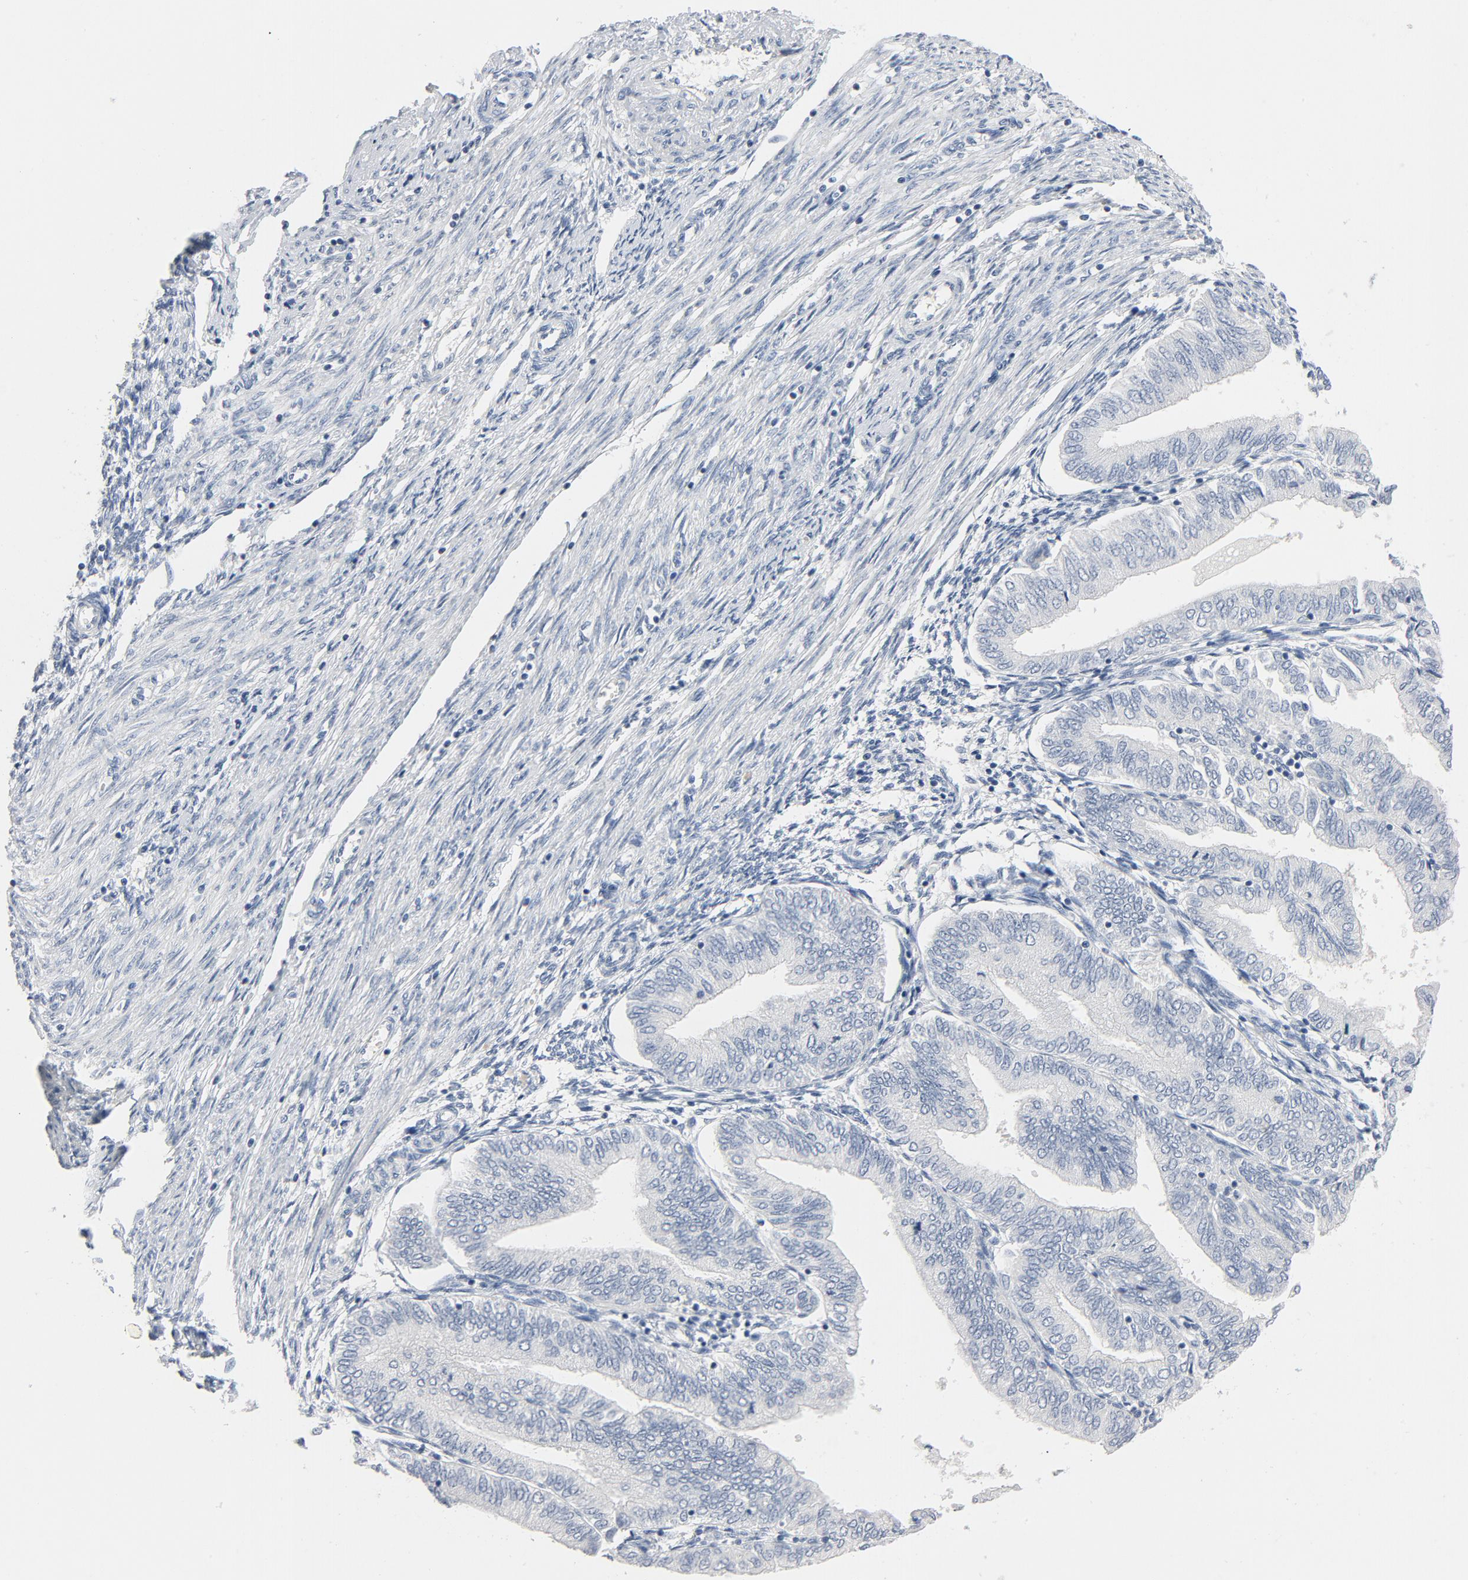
{"staining": {"intensity": "negative", "quantity": "none", "location": "none"}, "tissue": "endometrial cancer", "cell_type": "Tumor cells", "image_type": "cancer", "snomed": [{"axis": "morphology", "description": "Adenocarcinoma, NOS"}, {"axis": "topography", "description": "Endometrium"}], "caption": "Tumor cells are negative for brown protein staining in endometrial cancer (adenocarcinoma).", "gene": "ZCCHC13", "patient": {"sex": "female", "age": 51}}